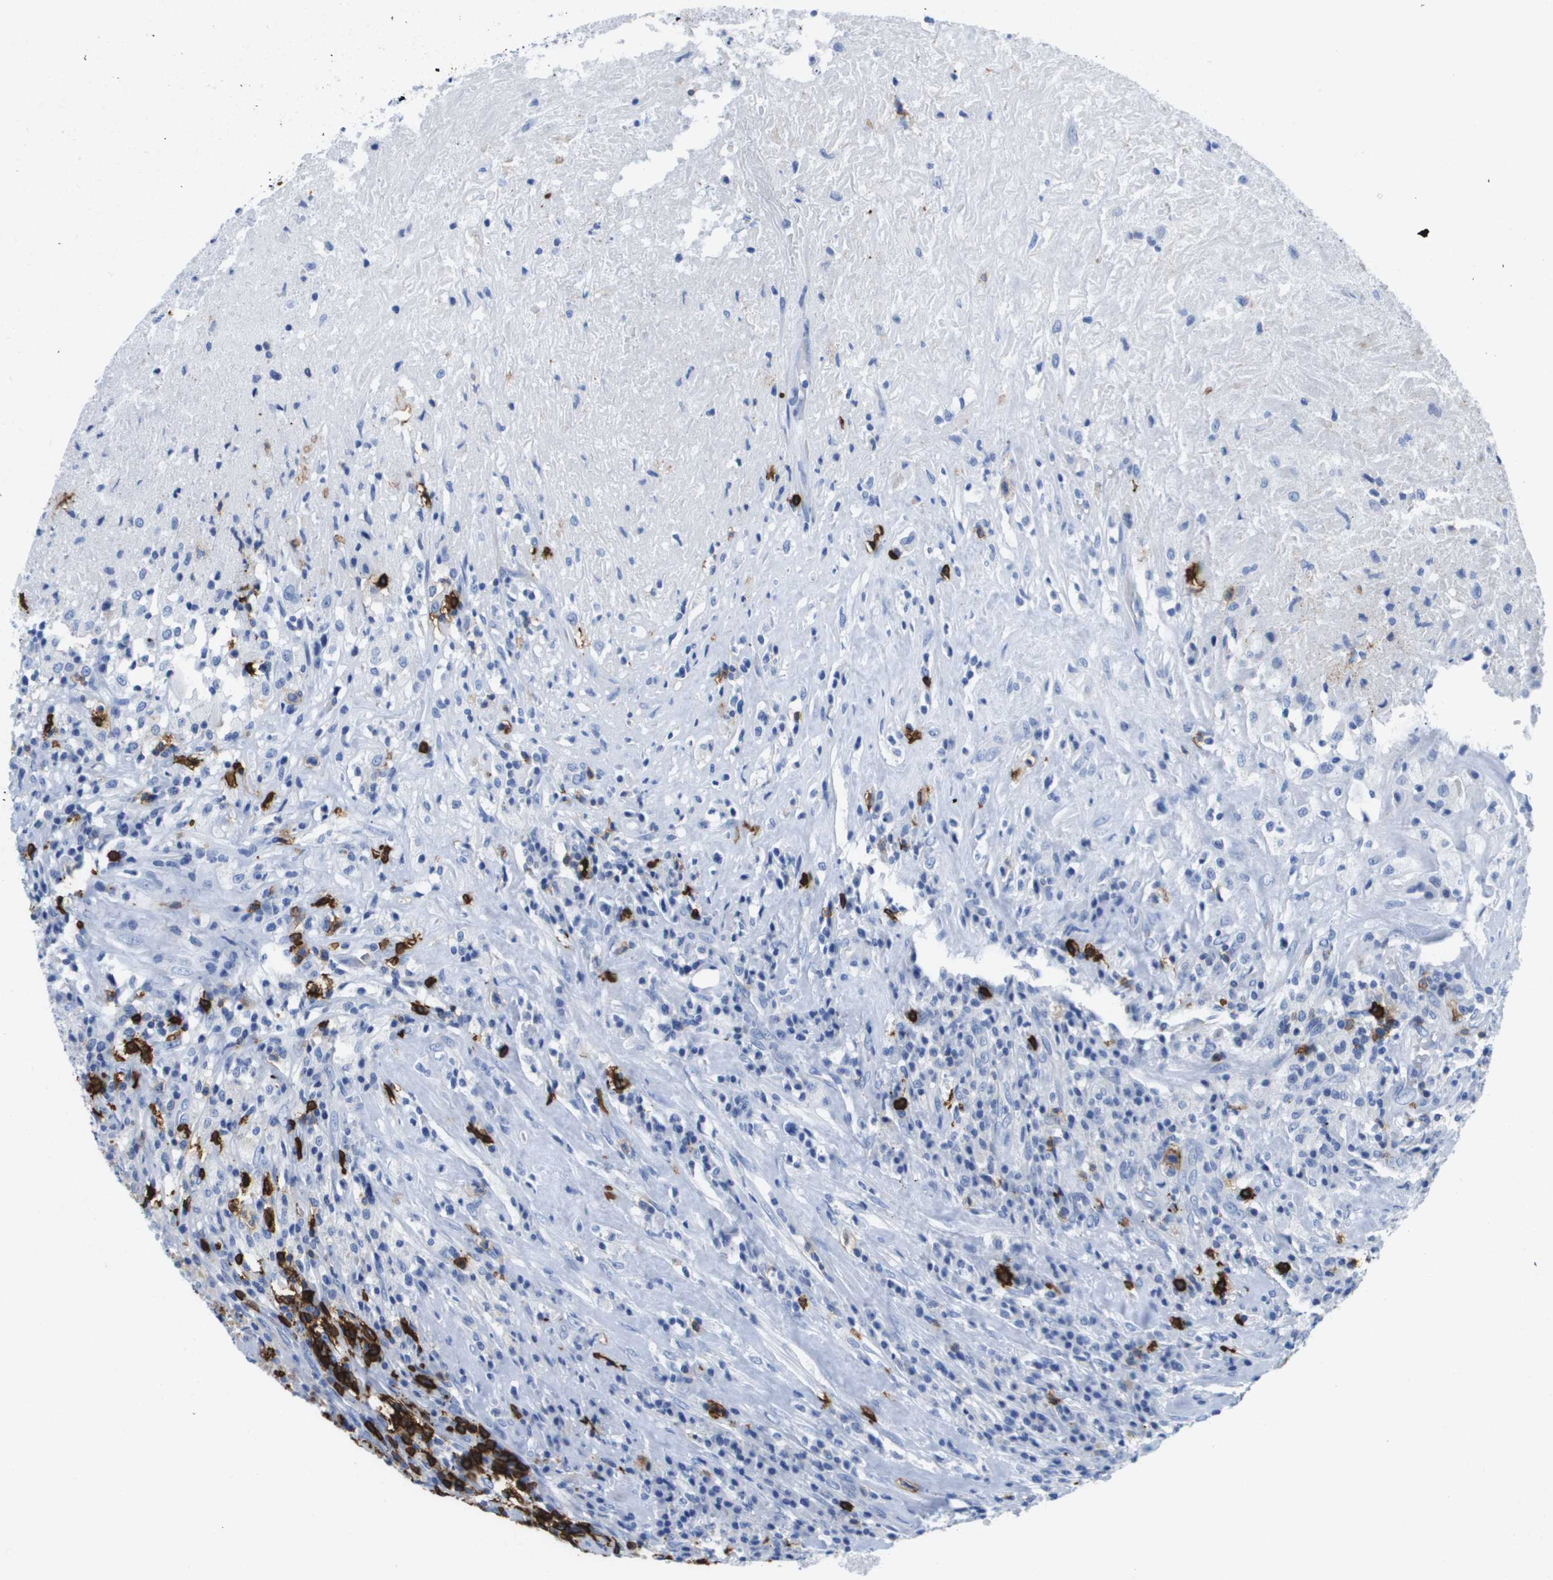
{"staining": {"intensity": "negative", "quantity": "none", "location": "none"}, "tissue": "testis cancer", "cell_type": "Tumor cells", "image_type": "cancer", "snomed": [{"axis": "morphology", "description": "Necrosis, NOS"}, {"axis": "morphology", "description": "Carcinoma, Embryonal, NOS"}, {"axis": "topography", "description": "Testis"}], "caption": "There is no significant positivity in tumor cells of testis cancer (embryonal carcinoma). The staining was performed using DAB to visualize the protein expression in brown, while the nuclei were stained in blue with hematoxylin (Magnification: 20x).", "gene": "MS4A1", "patient": {"sex": "male", "age": 19}}